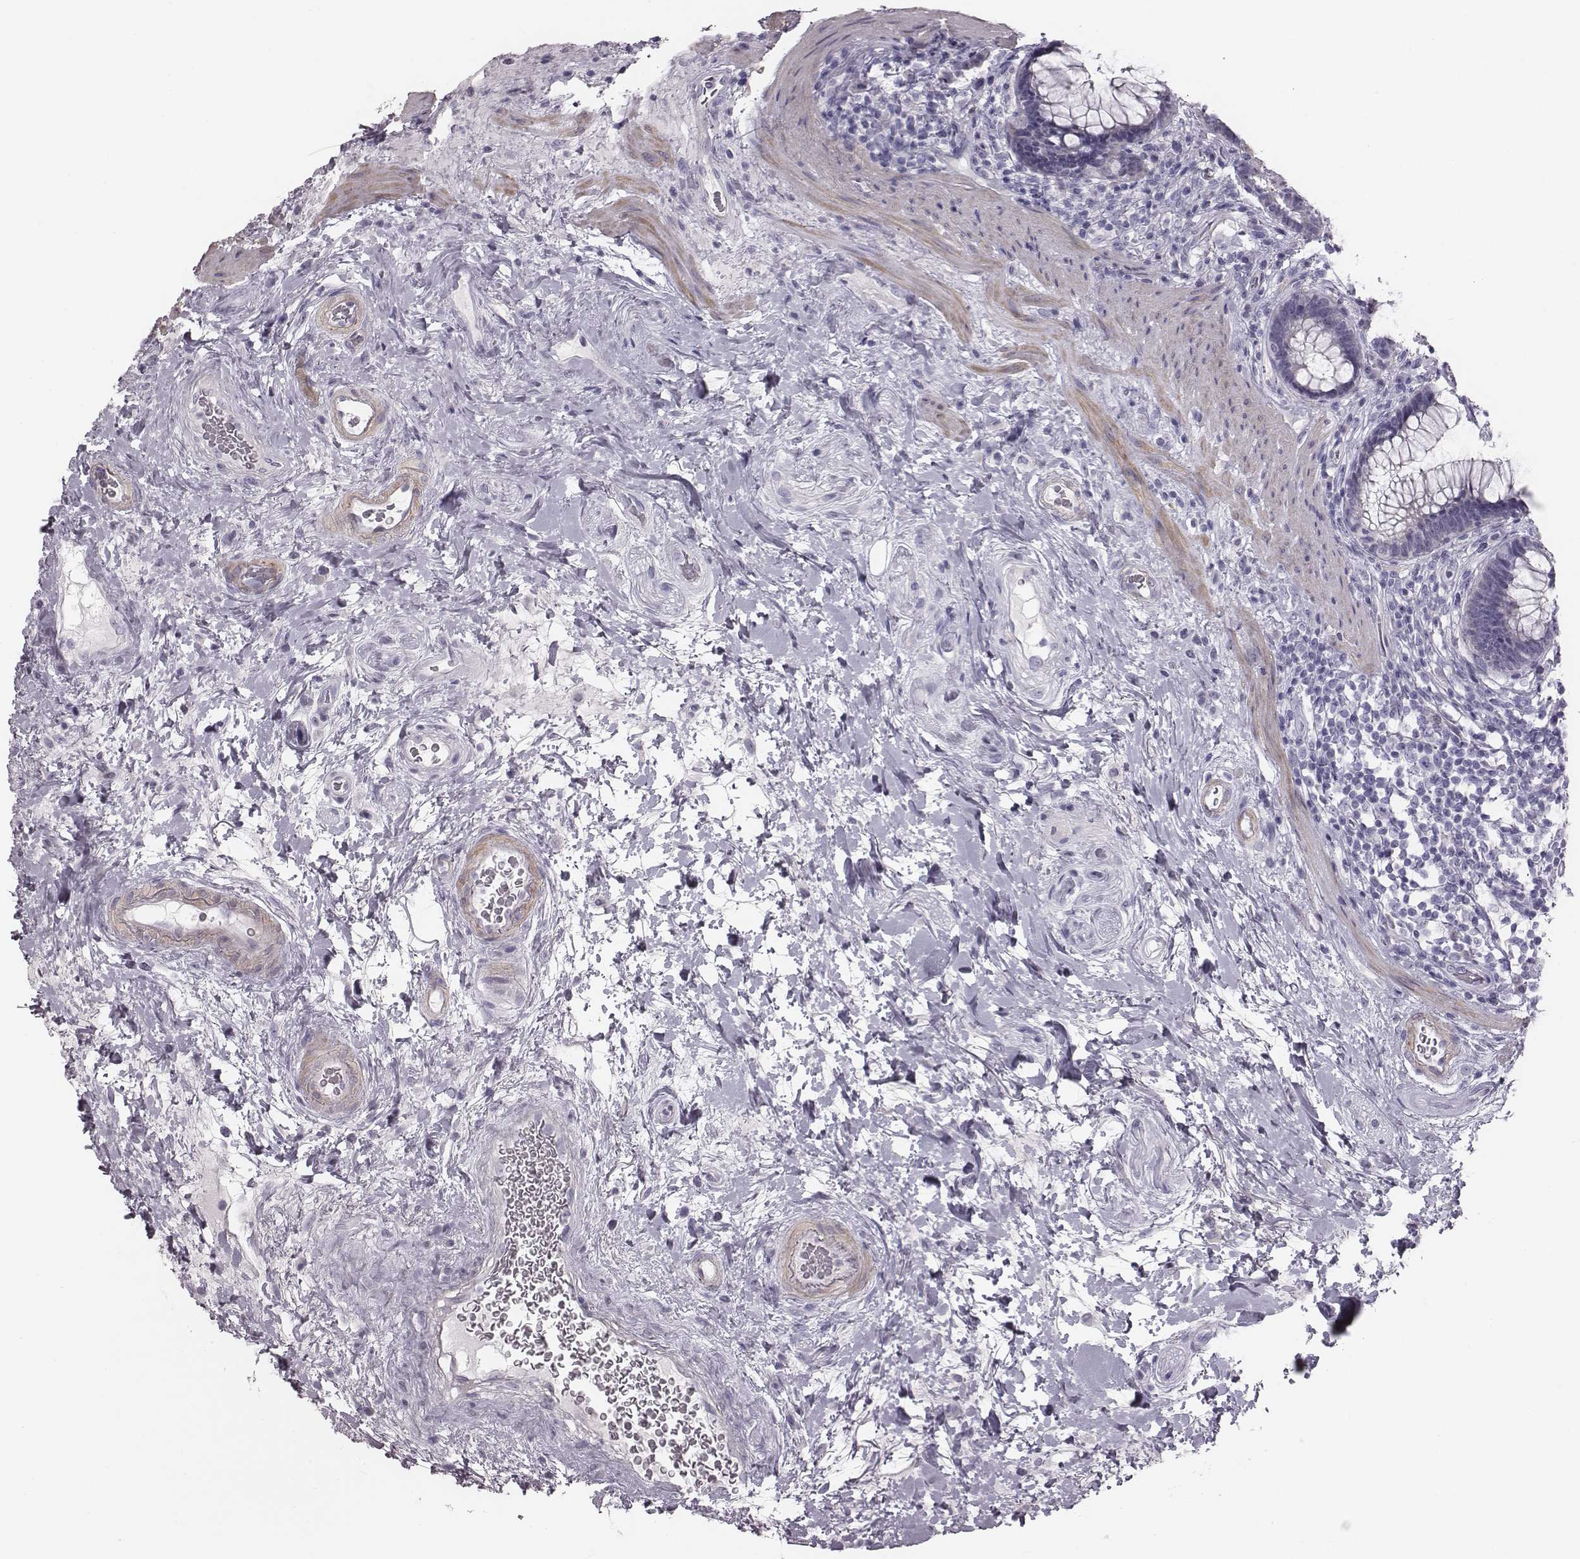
{"staining": {"intensity": "negative", "quantity": "none", "location": "none"}, "tissue": "rectum", "cell_type": "Glandular cells", "image_type": "normal", "snomed": [{"axis": "morphology", "description": "Normal tissue, NOS"}, {"axis": "topography", "description": "Rectum"}], "caption": "This is an immunohistochemistry micrograph of normal human rectum. There is no staining in glandular cells.", "gene": "CRISP1", "patient": {"sex": "male", "age": 72}}